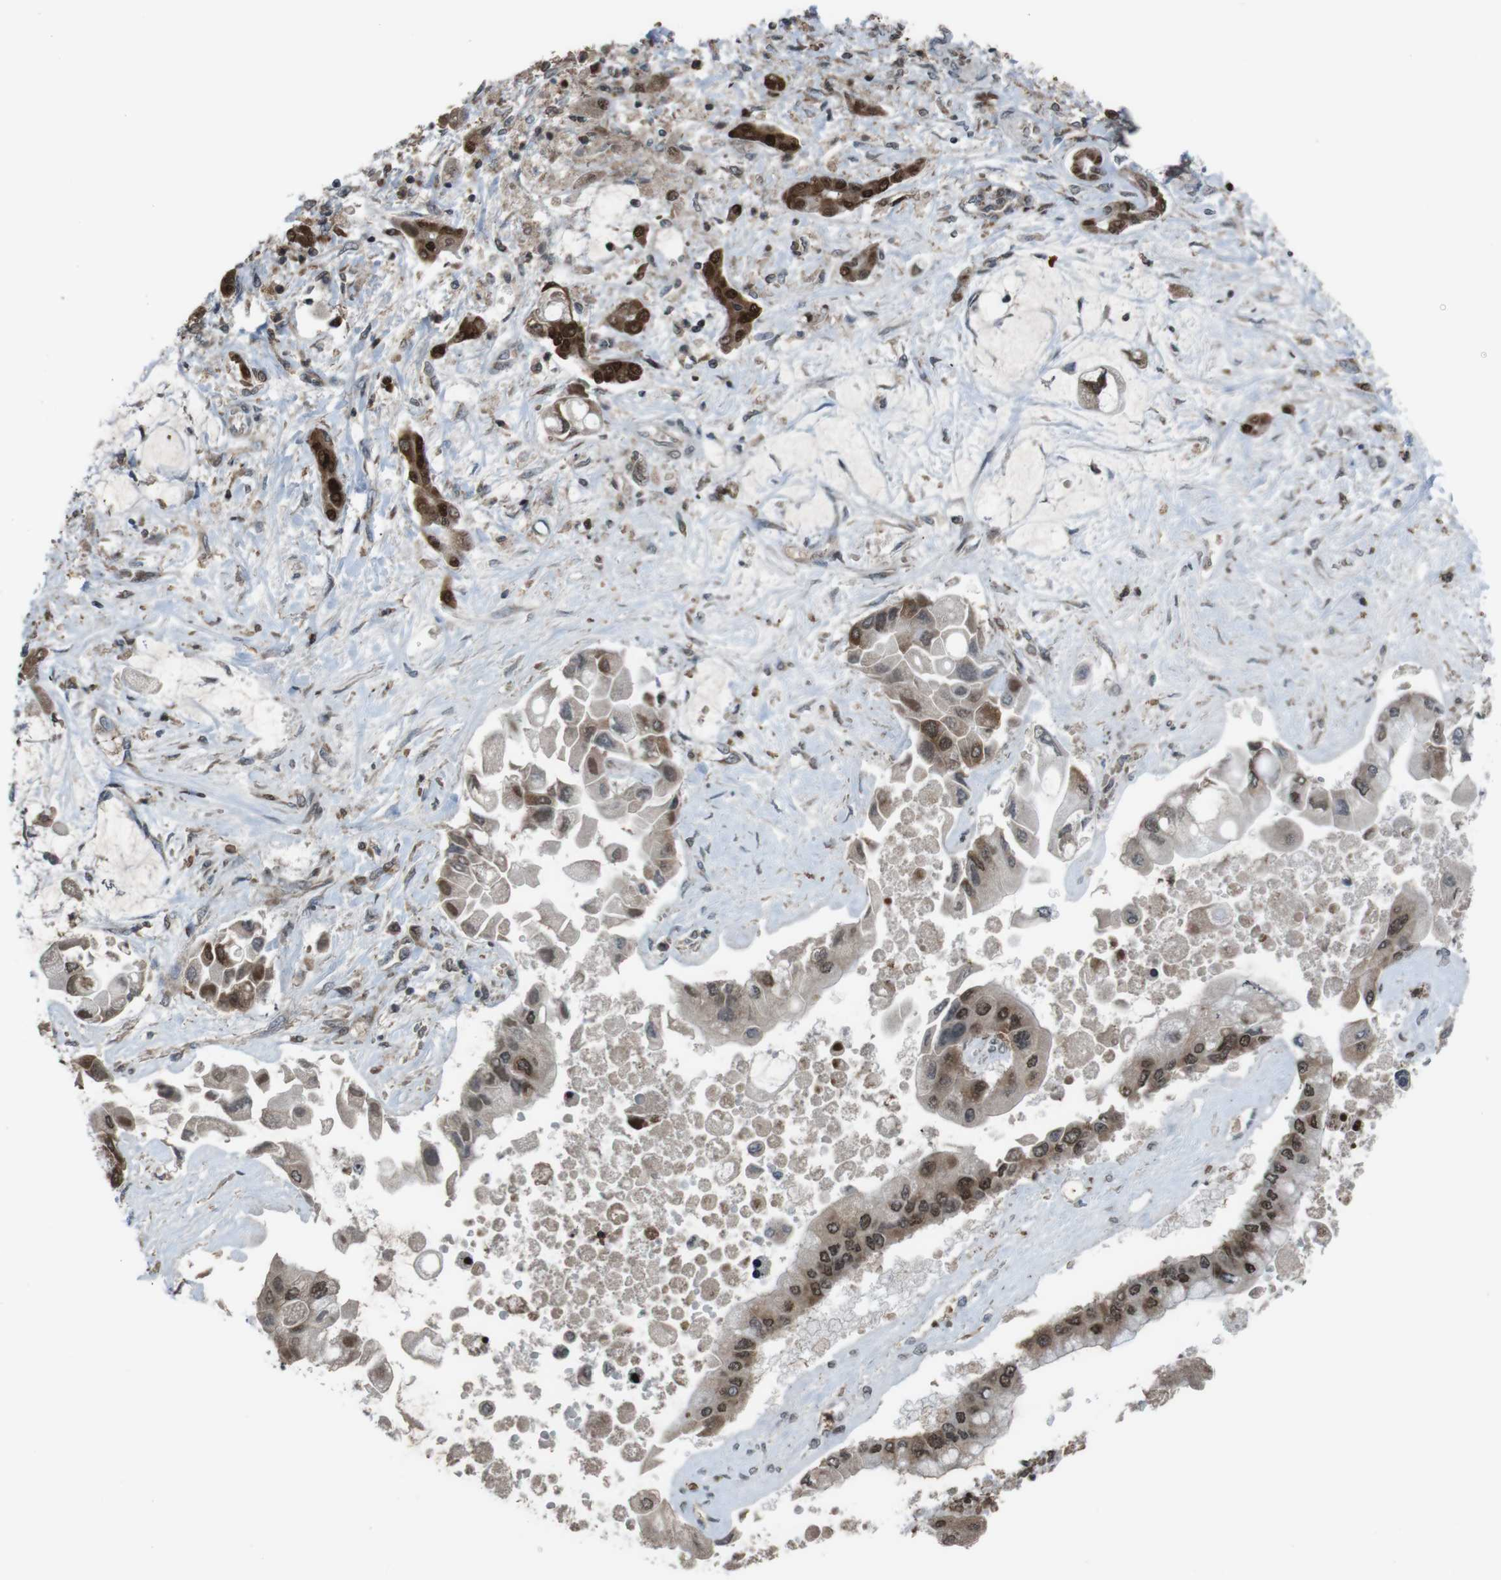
{"staining": {"intensity": "weak", "quantity": ">75%", "location": "nuclear"}, "tissue": "liver cancer", "cell_type": "Tumor cells", "image_type": "cancer", "snomed": [{"axis": "morphology", "description": "Cholangiocarcinoma"}, {"axis": "topography", "description": "Liver"}], "caption": "Weak nuclear expression for a protein is appreciated in approximately >75% of tumor cells of liver cancer (cholangiocarcinoma) using immunohistochemistry (IHC).", "gene": "SUB1", "patient": {"sex": "male", "age": 50}}